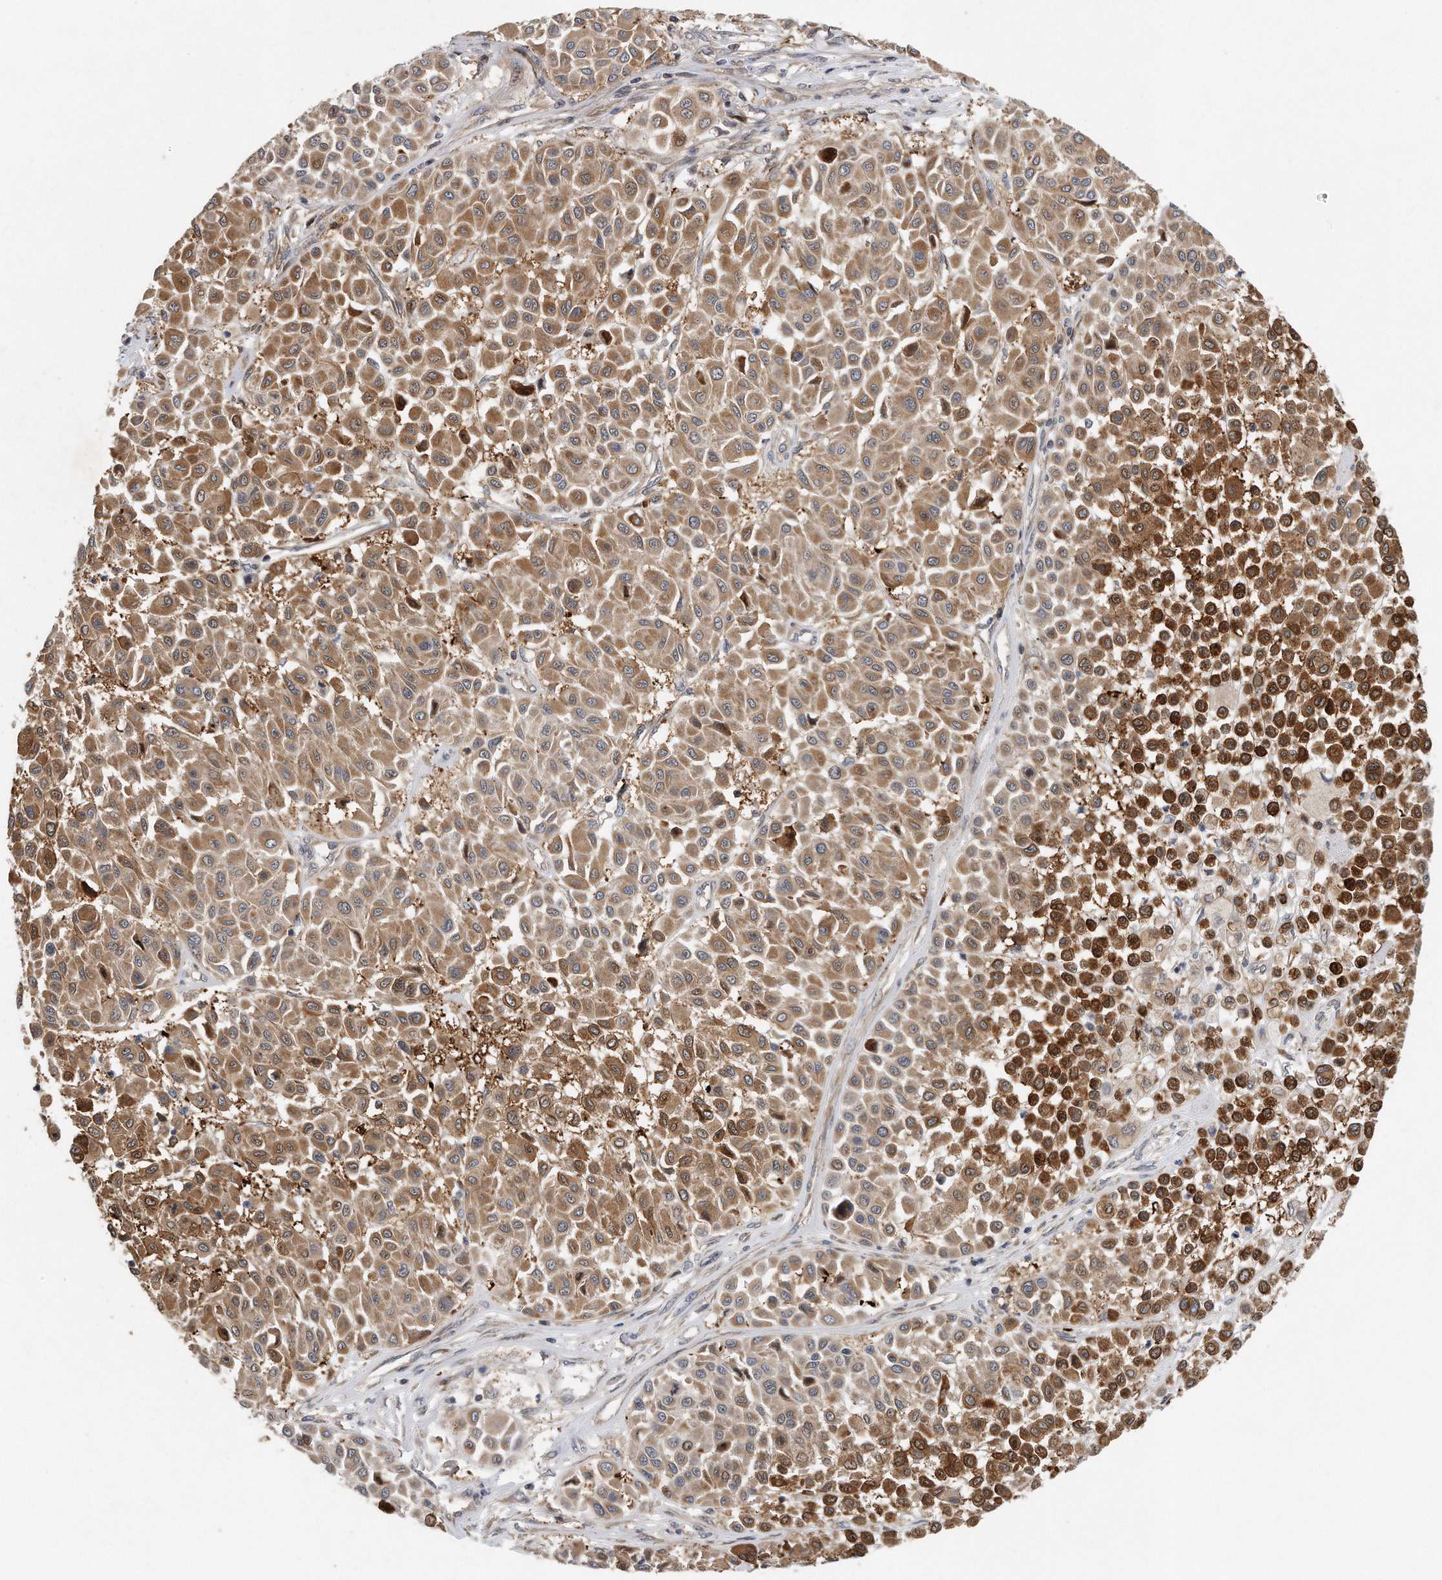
{"staining": {"intensity": "moderate", "quantity": ">75%", "location": "cytoplasmic/membranous"}, "tissue": "melanoma", "cell_type": "Tumor cells", "image_type": "cancer", "snomed": [{"axis": "morphology", "description": "Malignant melanoma, Metastatic site"}, {"axis": "topography", "description": "Soft tissue"}], "caption": "Immunohistochemistry (IHC) of malignant melanoma (metastatic site) demonstrates medium levels of moderate cytoplasmic/membranous staining in about >75% of tumor cells.", "gene": "PCDH8", "patient": {"sex": "male", "age": 41}}